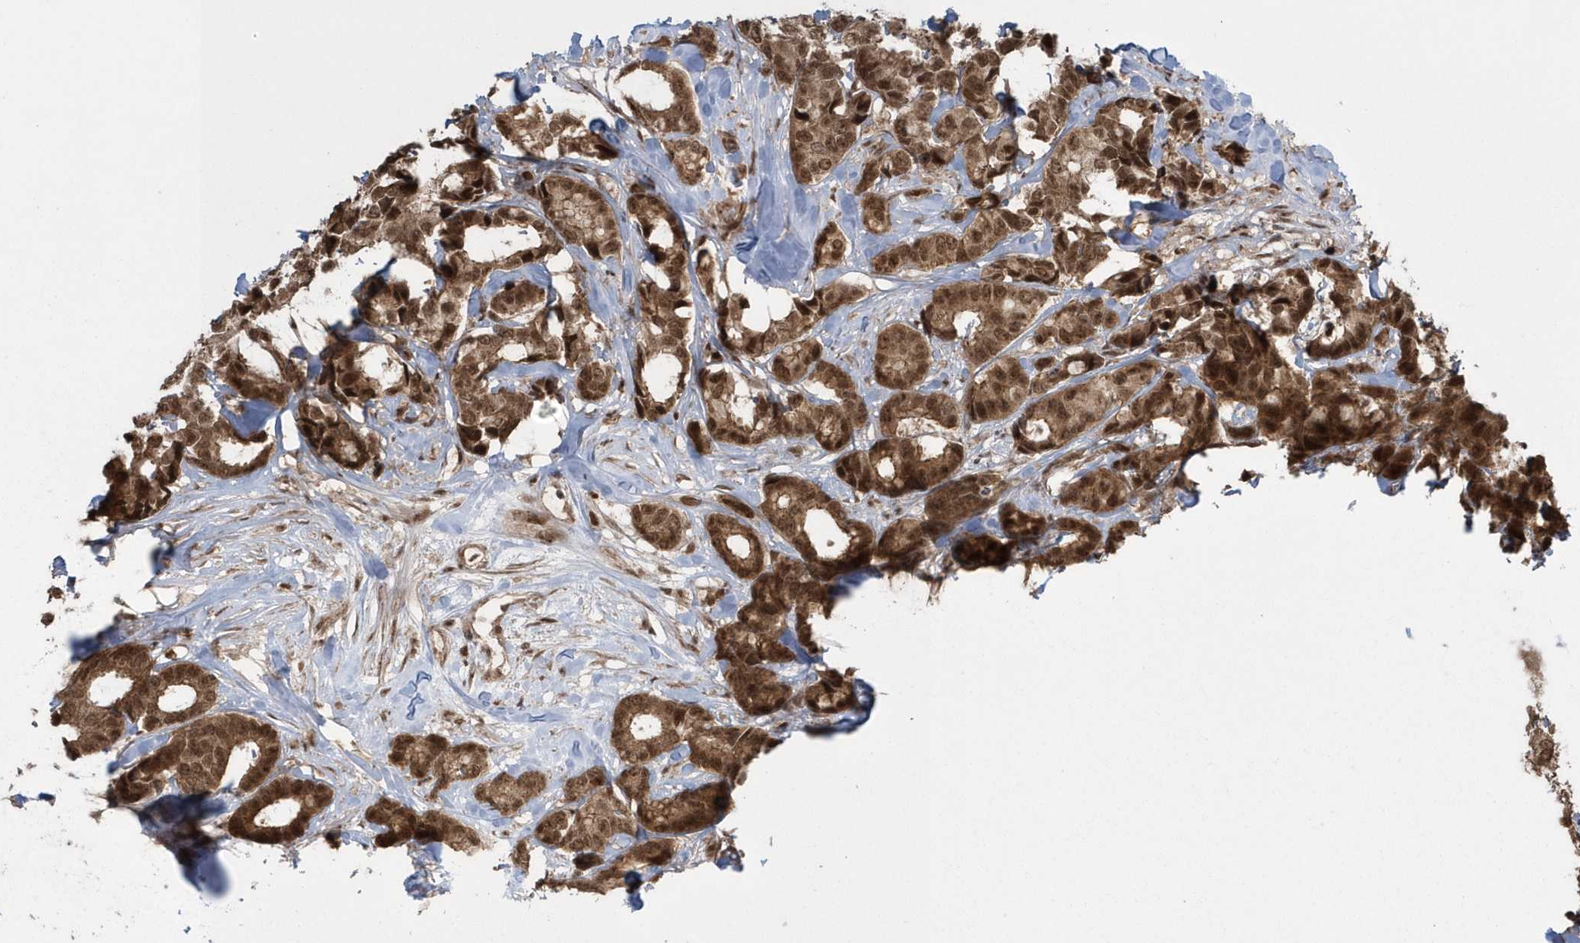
{"staining": {"intensity": "moderate", "quantity": ">75%", "location": "cytoplasmic/membranous,nuclear"}, "tissue": "breast cancer", "cell_type": "Tumor cells", "image_type": "cancer", "snomed": [{"axis": "morphology", "description": "Duct carcinoma"}, {"axis": "topography", "description": "Breast"}], "caption": "Breast cancer (invasive ductal carcinoma) was stained to show a protein in brown. There is medium levels of moderate cytoplasmic/membranous and nuclear positivity in approximately >75% of tumor cells.", "gene": "EPB41L4A", "patient": {"sex": "female", "age": 87}}